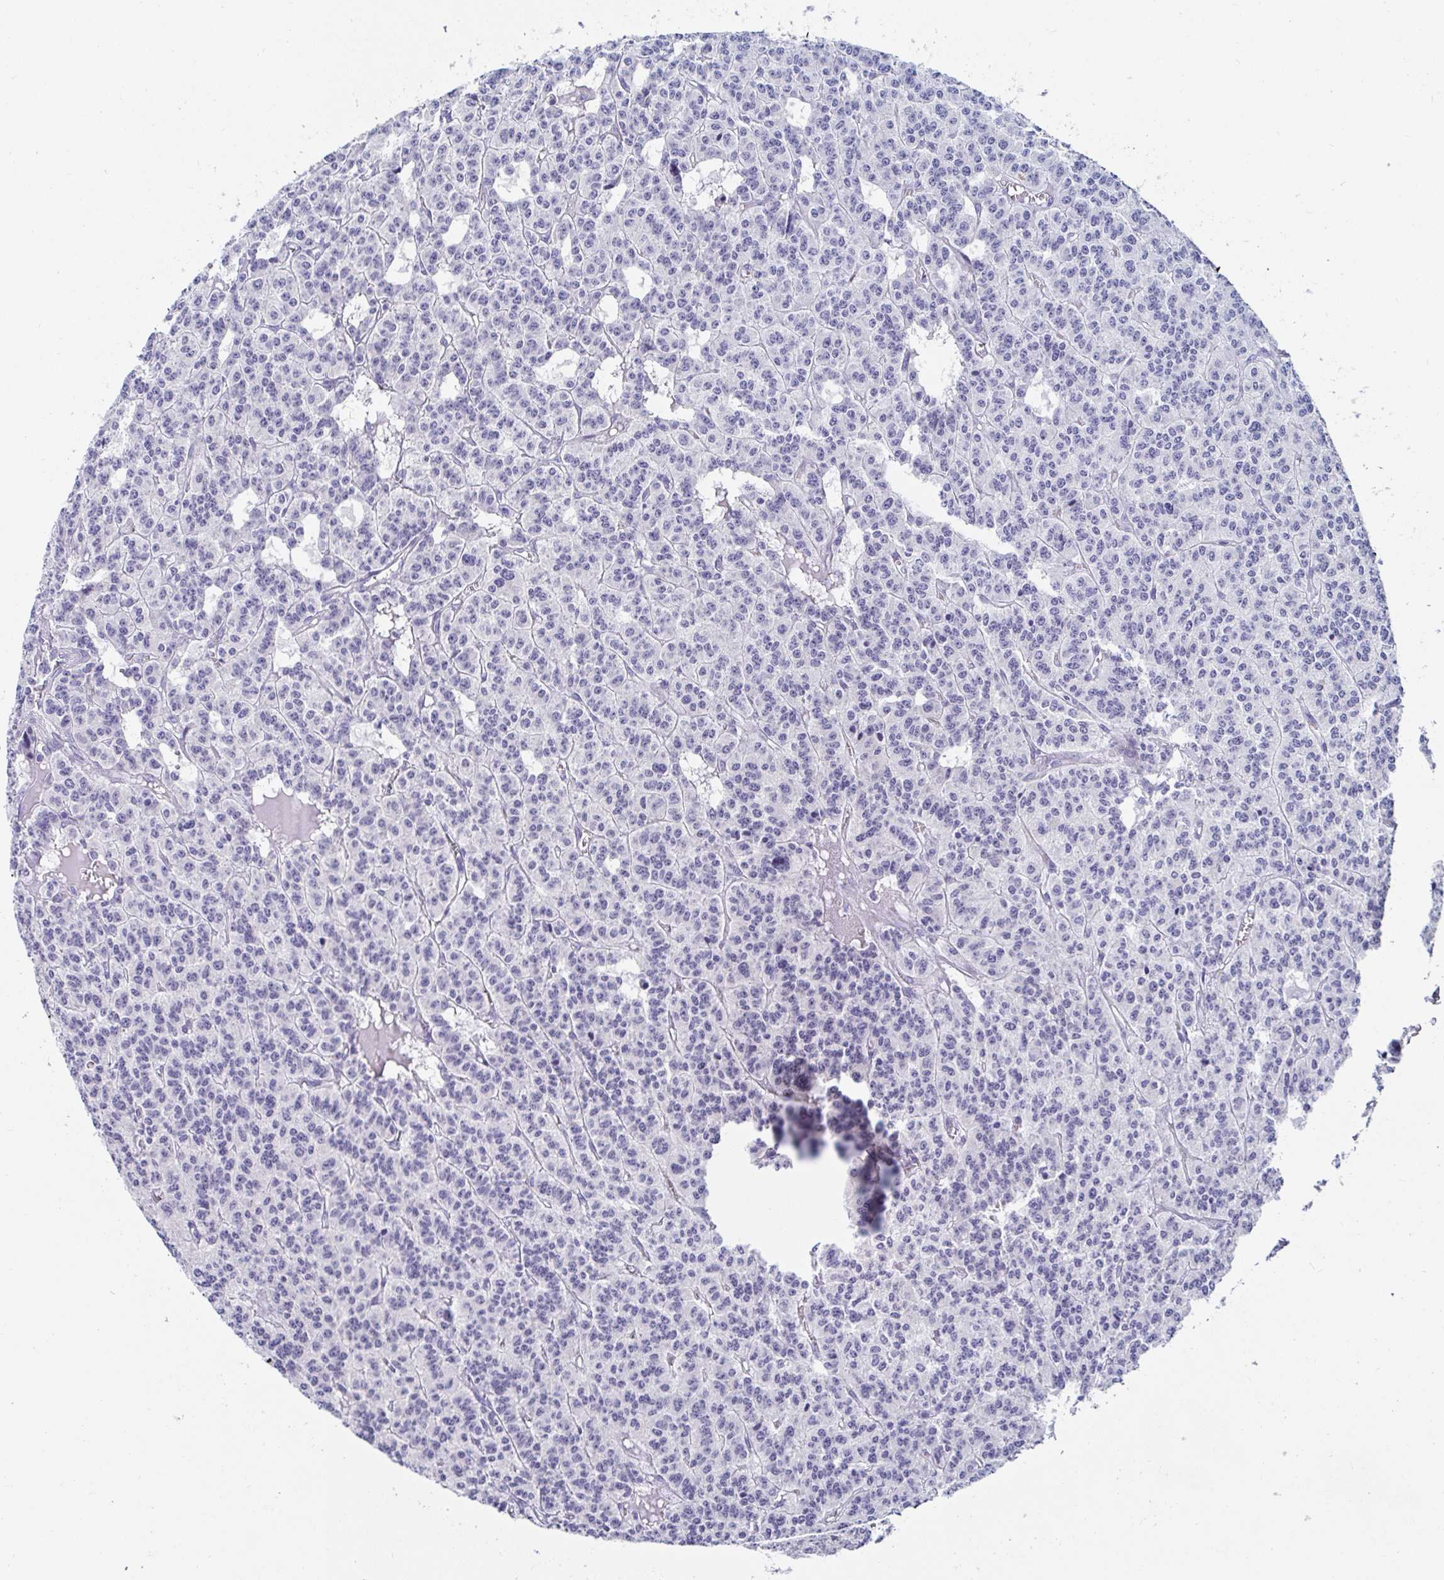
{"staining": {"intensity": "negative", "quantity": "none", "location": "none"}, "tissue": "carcinoid", "cell_type": "Tumor cells", "image_type": "cancer", "snomed": [{"axis": "morphology", "description": "Carcinoid, malignant, NOS"}, {"axis": "topography", "description": "Lung"}], "caption": "High magnification brightfield microscopy of carcinoid stained with DAB (brown) and counterstained with hematoxylin (blue): tumor cells show no significant expression. The staining is performed using DAB (3,3'-diaminobenzidine) brown chromogen with nuclei counter-stained in using hematoxylin.", "gene": "OR10K1", "patient": {"sex": "female", "age": 71}}